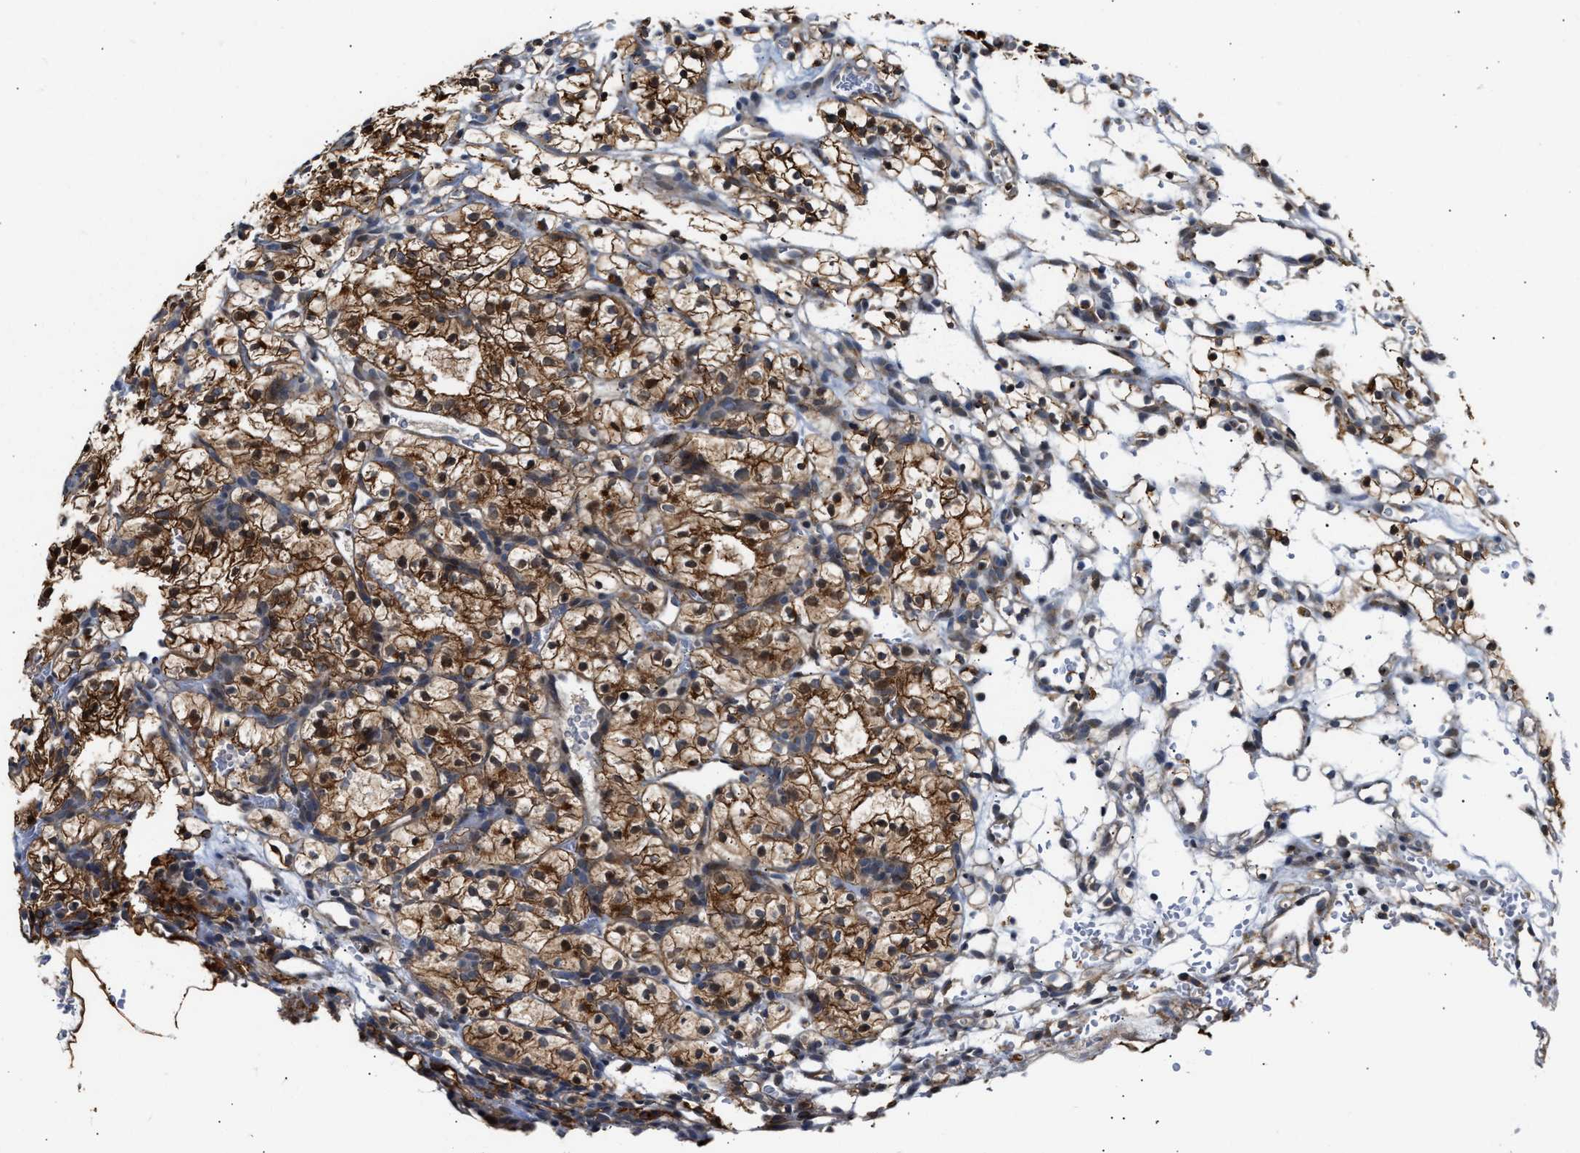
{"staining": {"intensity": "moderate", "quantity": ">75%", "location": "cytoplasmic/membranous"}, "tissue": "renal cancer", "cell_type": "Tumor cells", "image_type": "cancer", "snomed": [{"axis": "morphology", "description": "Adenocarcinoma, NOS"}, {"axis": "topography", "description": "Kidney"}], "caption": "Renal cancer (adenocarcinoma) tissue exhibits moderate cytoplasmic/membranous staining in about >75% of tumor cells", "gene": "EXTL2", "patient": {"sex": "female", "age": 57}}